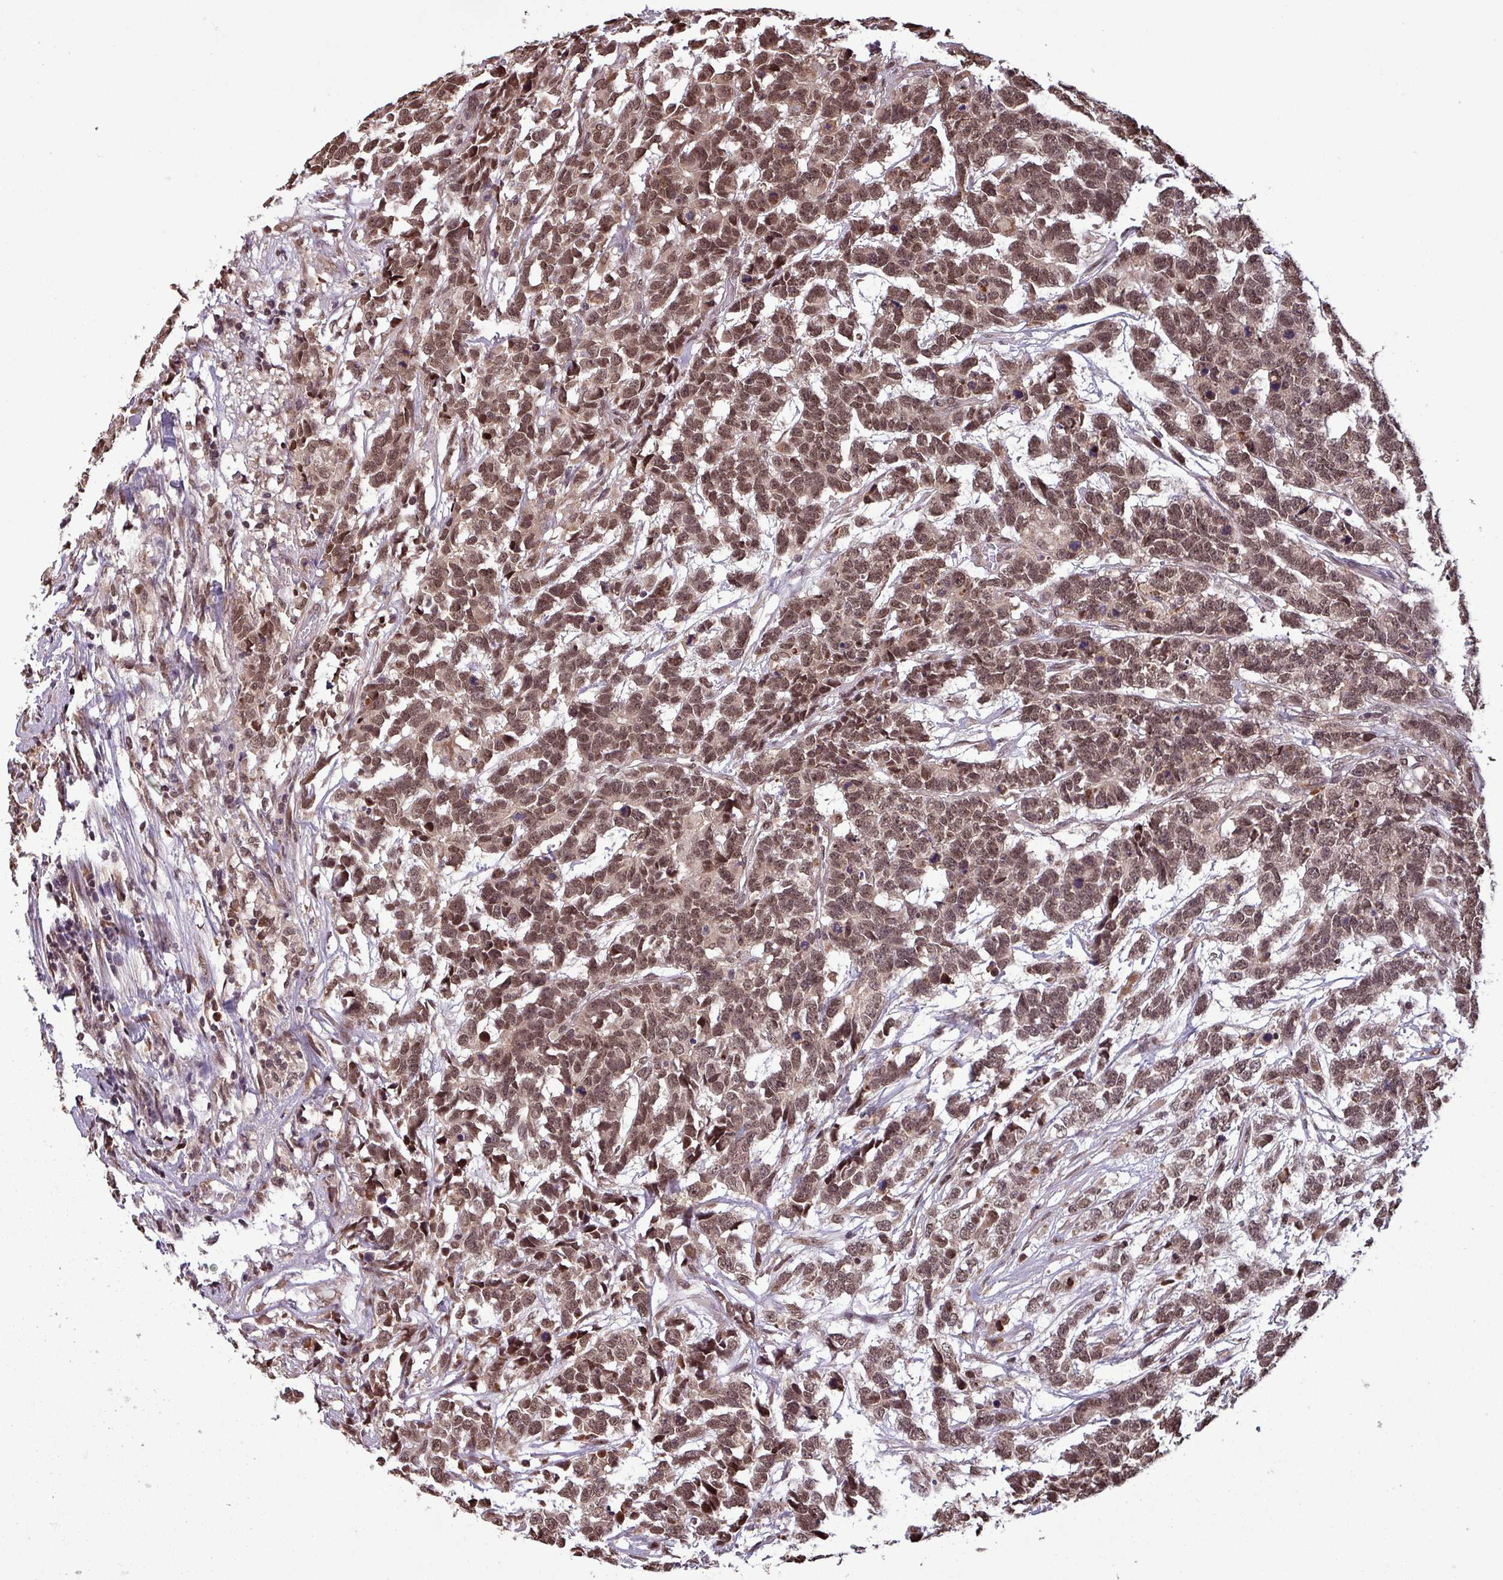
{"staining": {"intensity": "moderate", "quantity": ">75%", "location": "nuclear"}, "tissue": "testis cancer", "cell_type": "Tumor cells", "image_type": "cancer", "snomed": [{"axis": "morphology", "description": "Carcinoma, Embryonal, NOS"}, {"axis": "topography", "description": "Testis"}], "caption": "This micrograph shows immunohistochemistry (IHC) staining of human testis cancer (embryonal carcinoma), with medium moderate nuclear expression in approximately >75% of tumor cells.", "gene": "NOB1", "patient": {"sex": "male", "age": 26}}